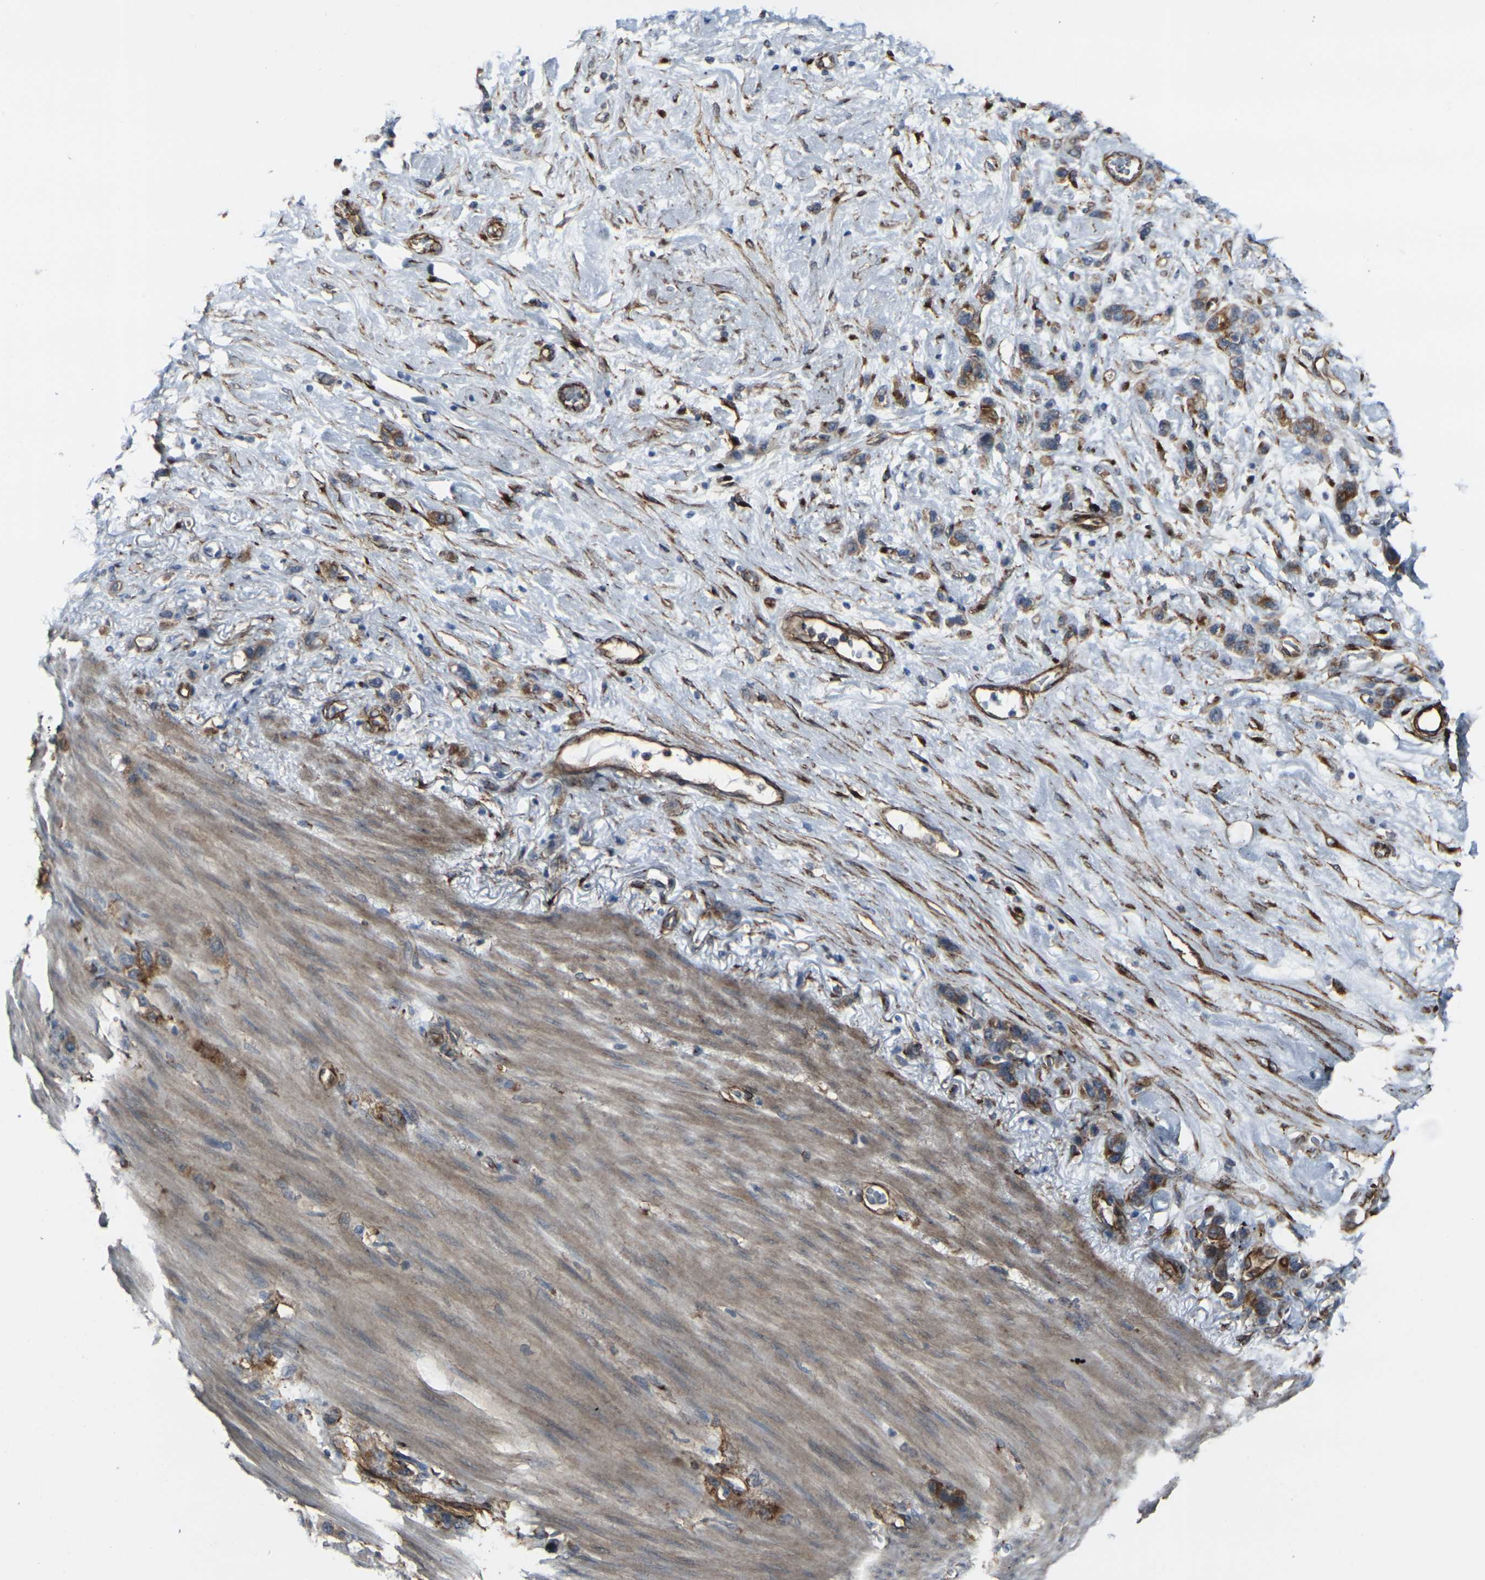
{"staining": {"intensity": "moderate", "quantity": "25%-75%", "location": "cytoplasmic/membranous"}, "tissue": "stomach cancer", "cell_type": "Tumor cells", "image_type": "cancer", "snomed": [{"axis": "morphology", "description": "Adenocarcinoma, NOS"}, {"axis": "morphology", "description": "Adenocarcinoma, High grade"}, {"axis": "topography", "description": "Stomach, upper"}, {"axis": "topography", "description": "Stomach, lower"}], "caption": "A photomicrograph of human stomach cancer stained for a protein demonstrates moderate cytoplasmic/membranous brown staining in tumor cells.", "gene": "MYOF", "patient": {"sex": "female", "age": 65}}